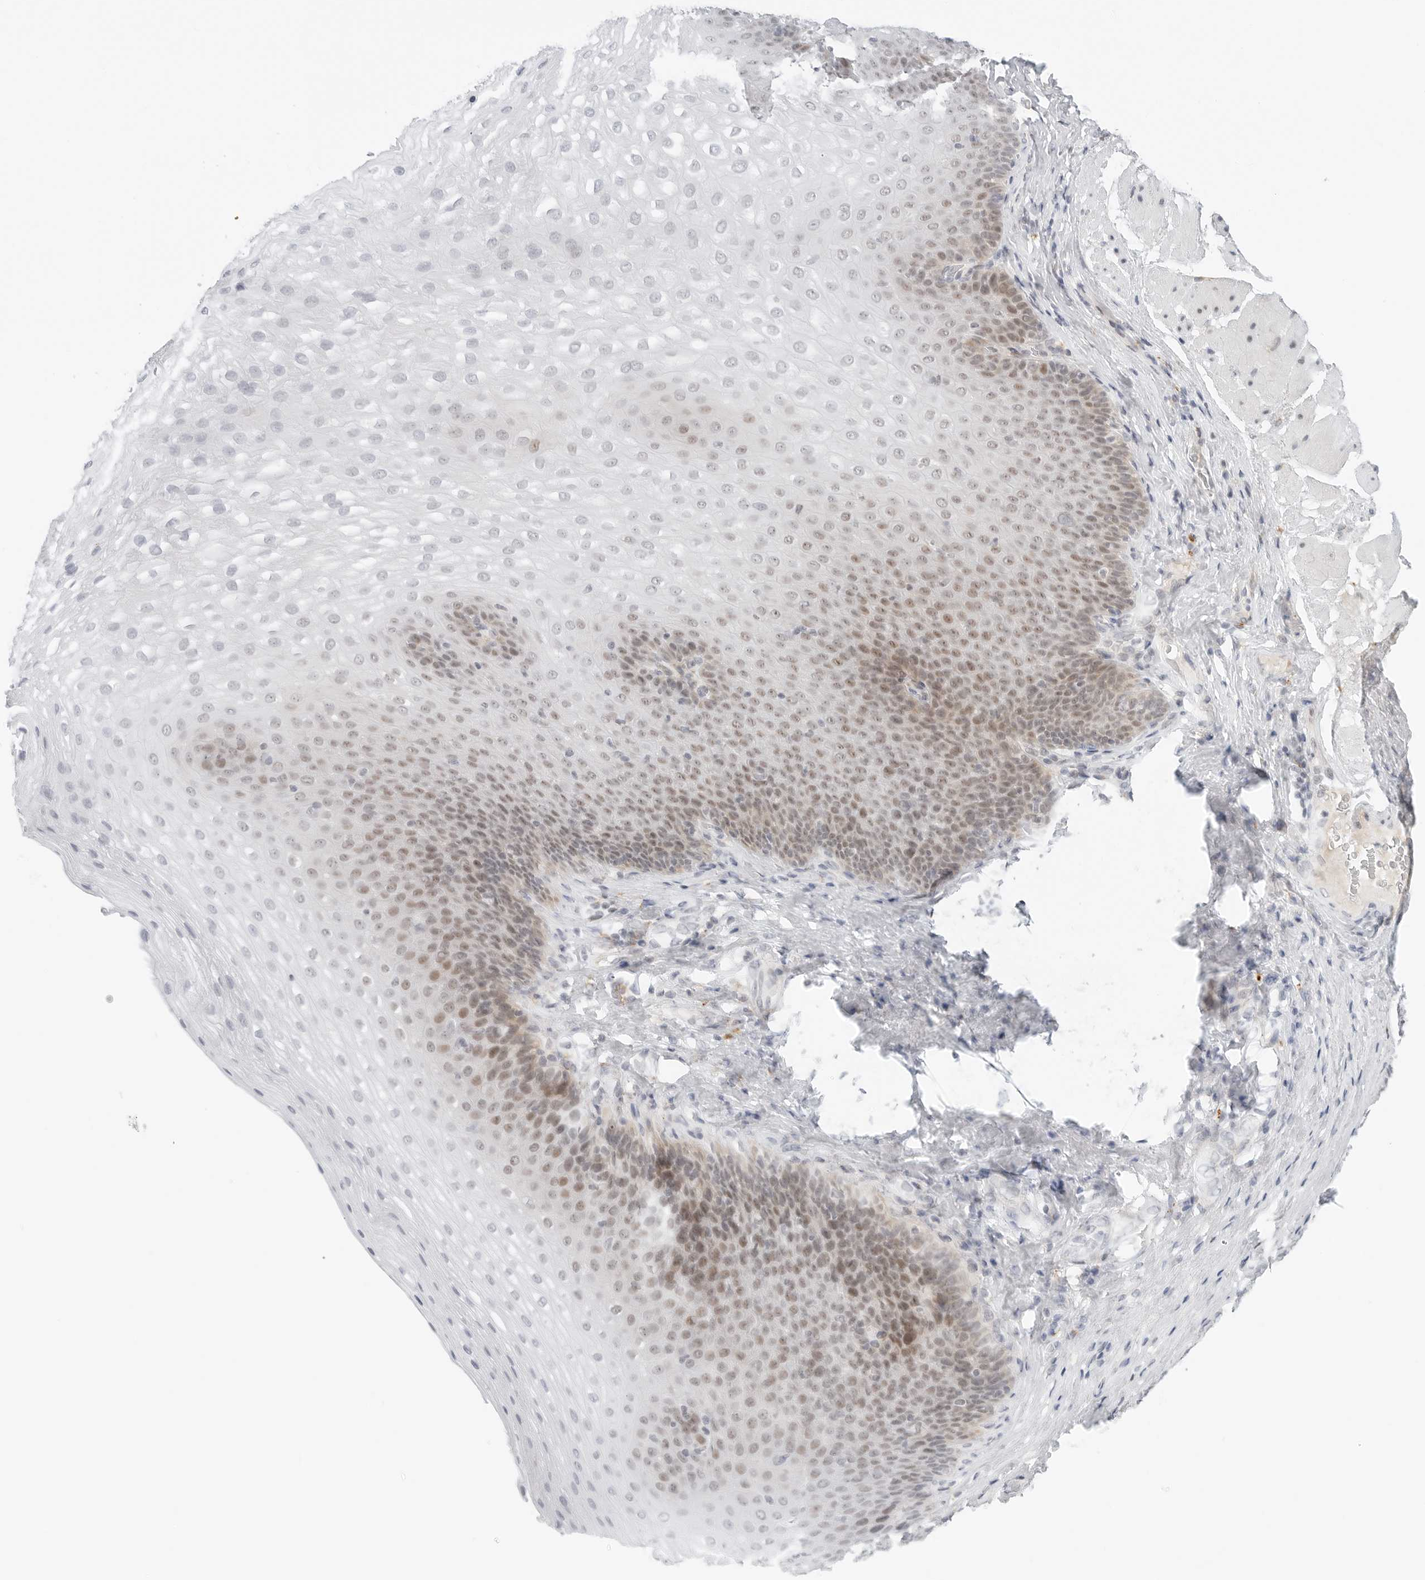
{"staining": {"intensity": "weak", "quantity": "25%-75%", "location": "cytoplasmic/membranous,nuclear"}, "tissue": "esophagus", "cell_type": "Squamous epithelial cells", "image_type": "normal", "snomed": [{"axis": "morphology", "description": "Normal tissue, NOS"}, {"axis": "topography", "description": "Esophagus"}], "caption": "Squamous epithelial cells demonstrate low levels of weak cytoplasmic/membranous,nuclear staining in approximately 25%-75% of cells in unremarkable human esophagus.", "gene": "TSEN2", "patient": {"sex": "female", "age": 66}}